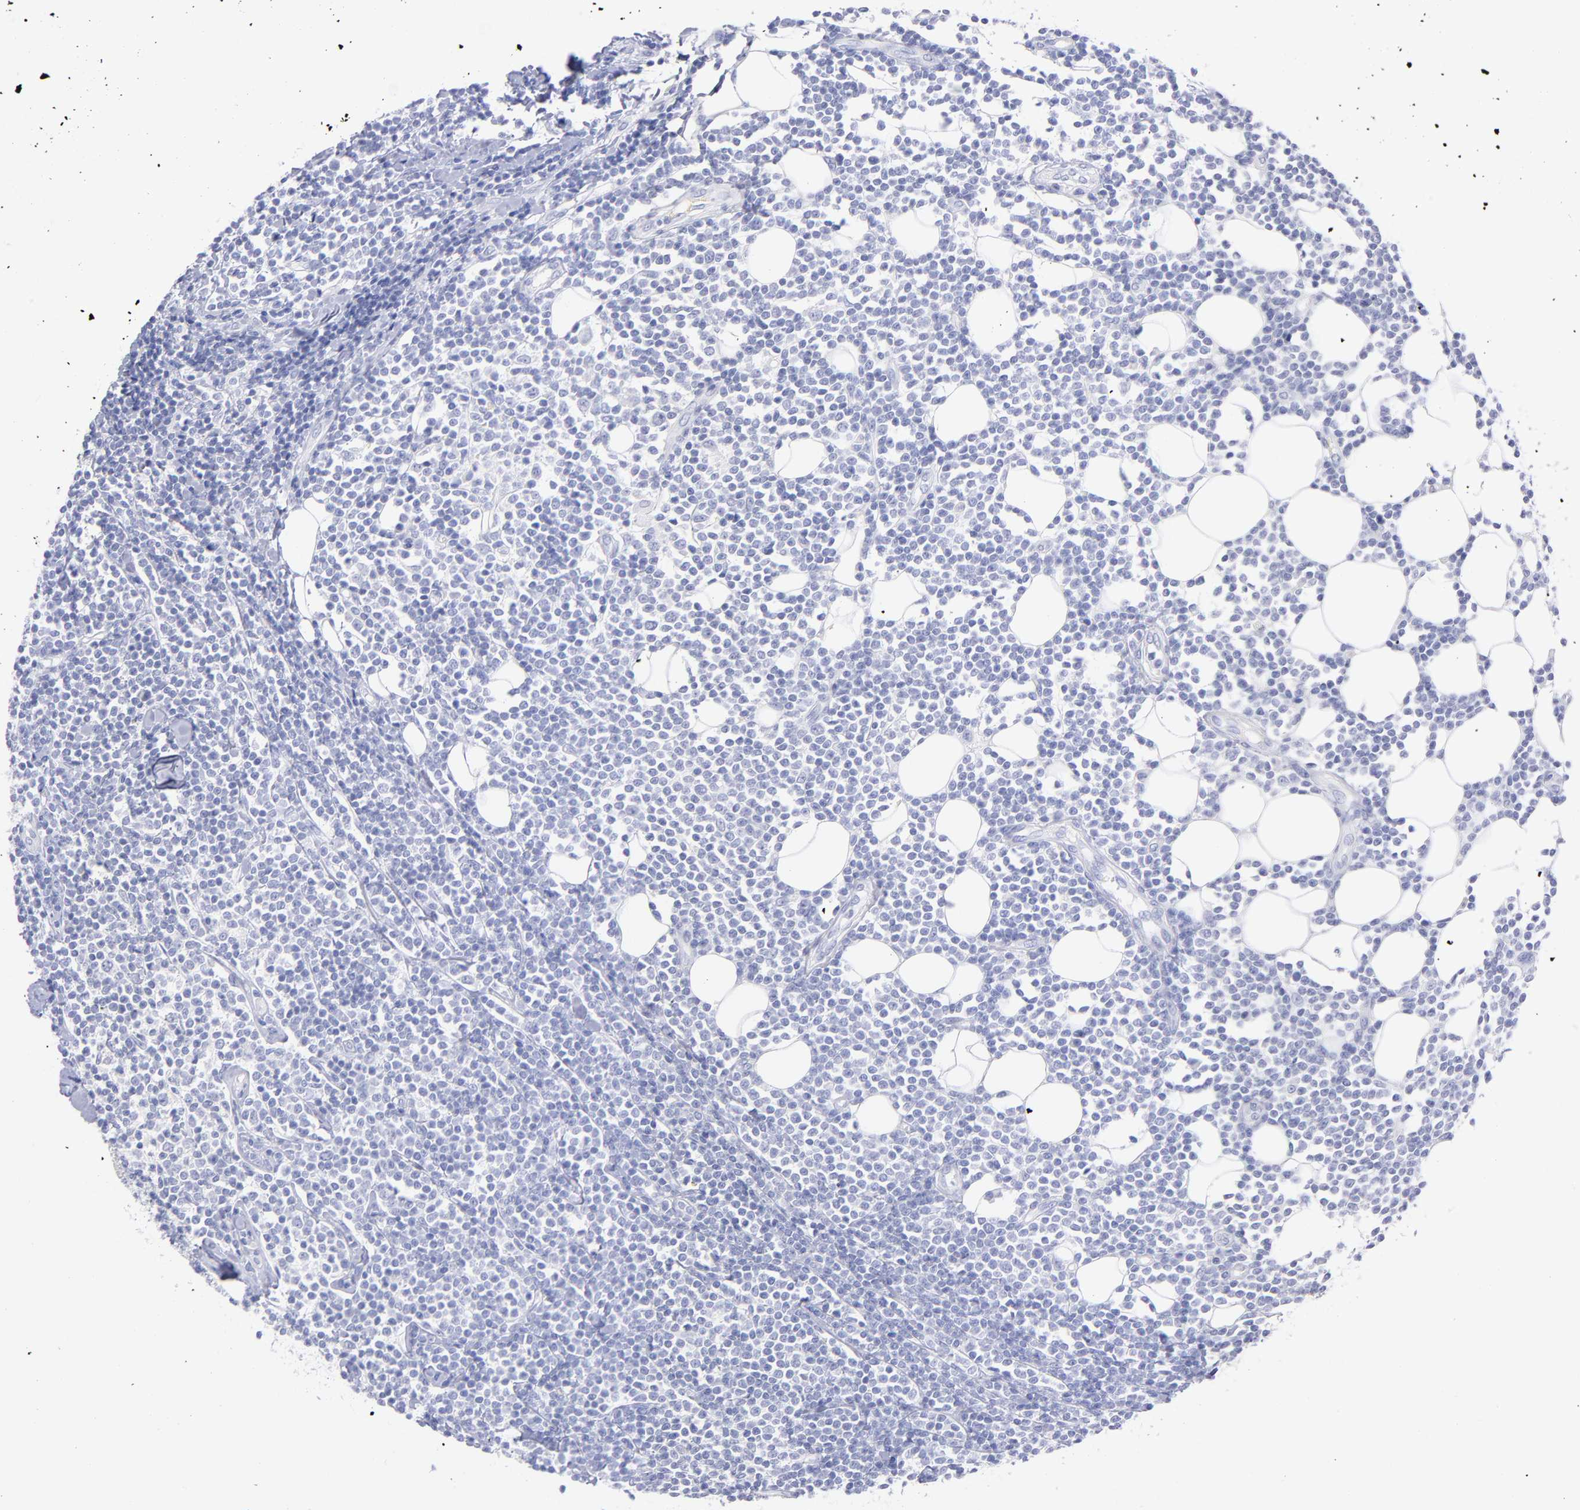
{"staining": {"intensity": "negative", "quantity": "none", "location": "none"}, "tissue": "lymphoma", "cell_type": "Tumor cells", "image_type": "cancer", "snomed": [{"axis": "morphology", "description": "Malignant lymphoma, non-Hodgkin's type, Low grade"}, {"axis": "topography", "description": "Soft tissue"}], "caption": "This micrograph is of lymphoma stained with IHC to label a protein in brown with the nuclei are counter-stained blue. There is no staining in tumor cells.", "gene": "SCGN", "patient": {"sex": "male", "age": 92}}